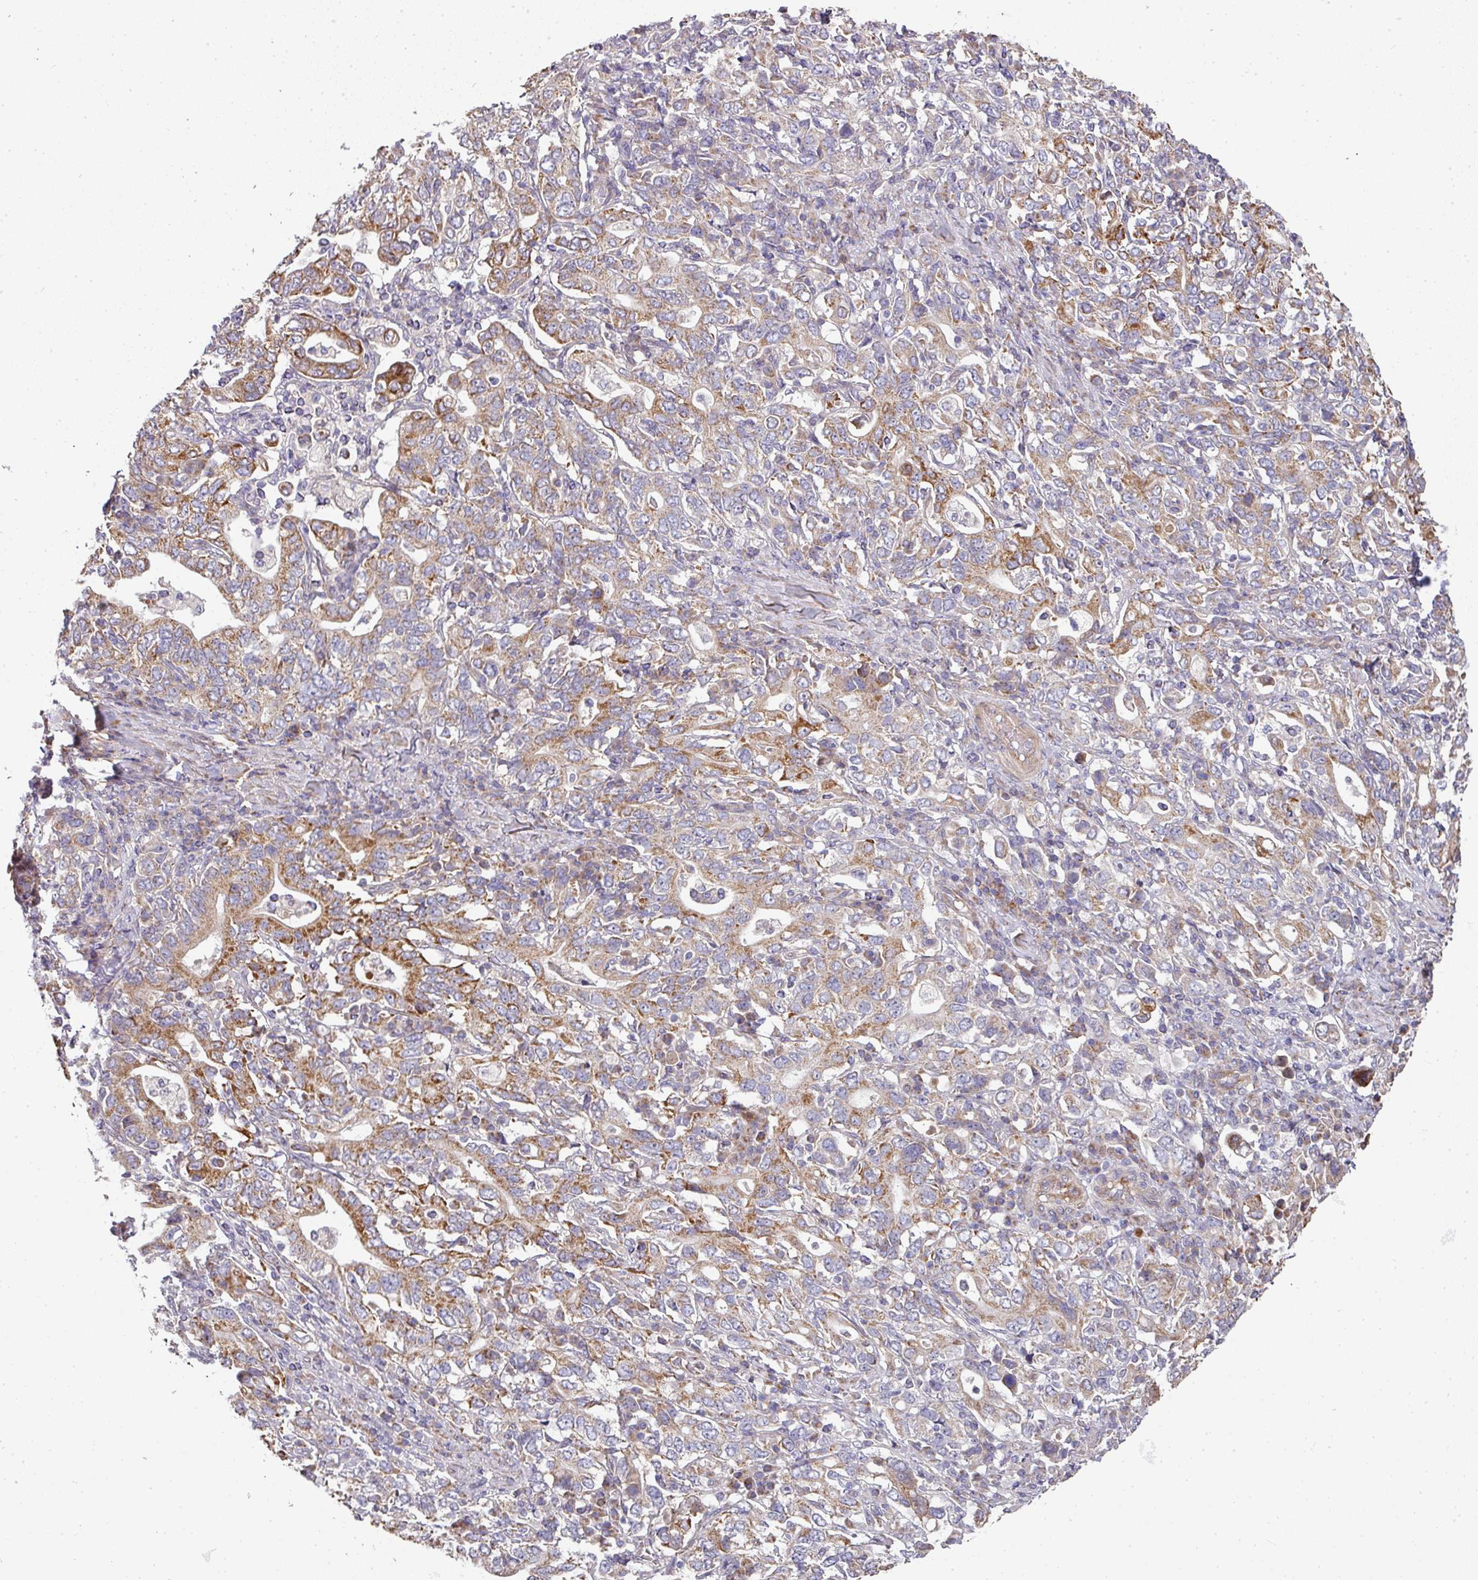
{"staining": {"intensity": "strong", "quantity": "25%-75%", "location": "cytoplasmic/membranous"}, "tissue": "stomach cancer", "cell_type": "Tumor cells", "image_type": "cancer", "snomed": [{"axis": "morphology", "description": "Adenocarcinoma, NOS"}, {"axis": "topography", "description": "Stomach, upper"}, {"axis": "topography", "description": "Stomach"}], "caption": "High-magnification brightfield microscopy of adenocarcinoma (stomach) stained with DAB (brown) and counterstained with hematoxylin (blue). tumor cells exhibit strong cytoplasmic/membranous expression is seen in about25%-75% of cells.", "gene": "STK35", "patient": {"sex": "male", "age": 62}}